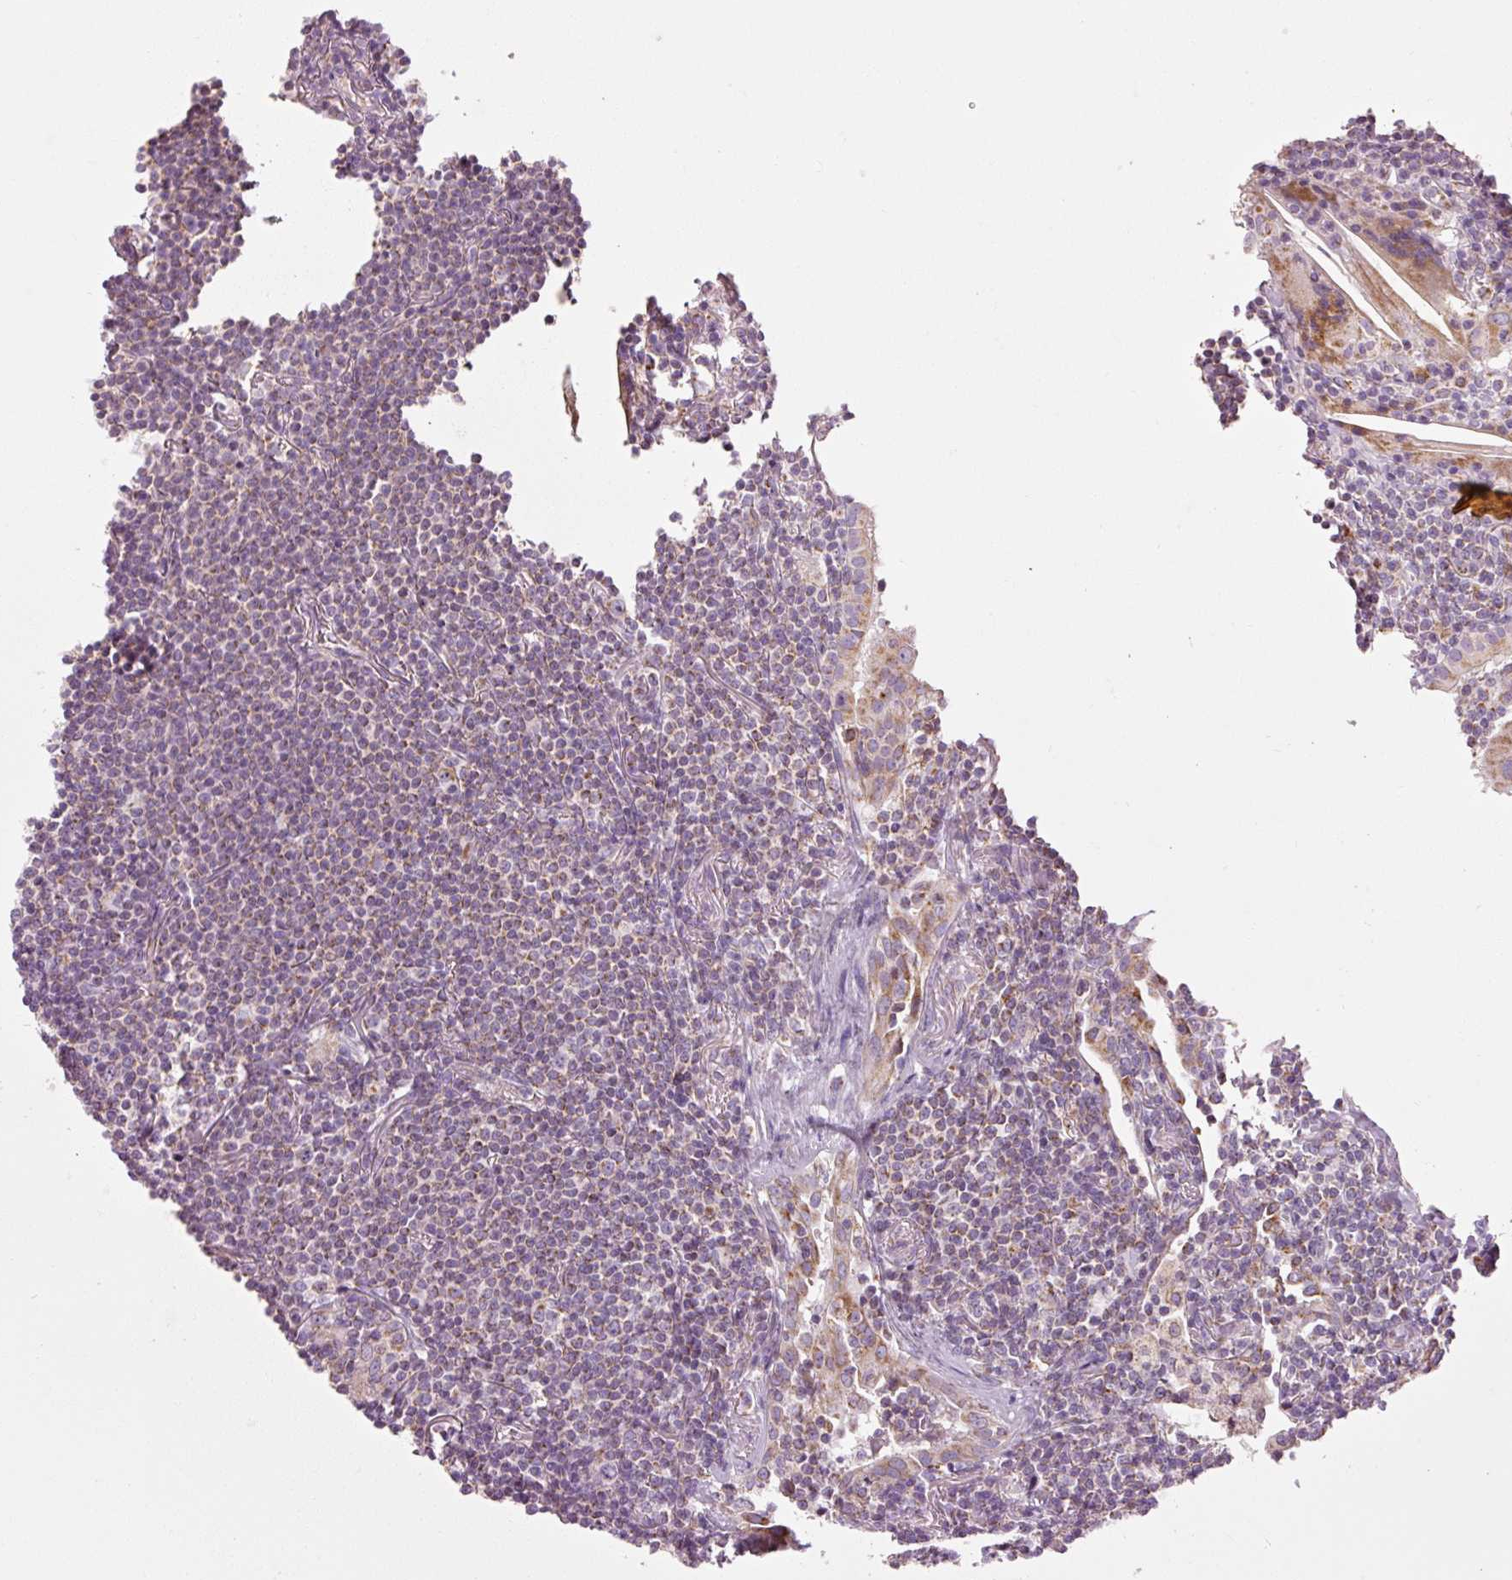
{"staining": {"intensity": "weak", "quantity": "25%-75%", "location": "cytoplasmic/membranous"}, "tissue": "lymphoma", "cell_type": "Tumor cells", "image_type": "cancer", "snomed": [{"axis": "morphology", "description": "Malignant lymphoma, non-Hodgkin's type, Low grade"}, {"axis": "topography", "description": "Lung"}], "caption": "Protein analysis of low-grade malignant lymphoma, non-Hodgkin's type tissue exhibits weak cytoplasmic/membranous positivity in approximately 25%-75% of tumor cells. (DAB (3,3'-diaminobenzidine) = brown stain, brightfield microscopy at high magnification).", "gene": "NDUFB4", "patient": {"sex": "female", "age": 71}}